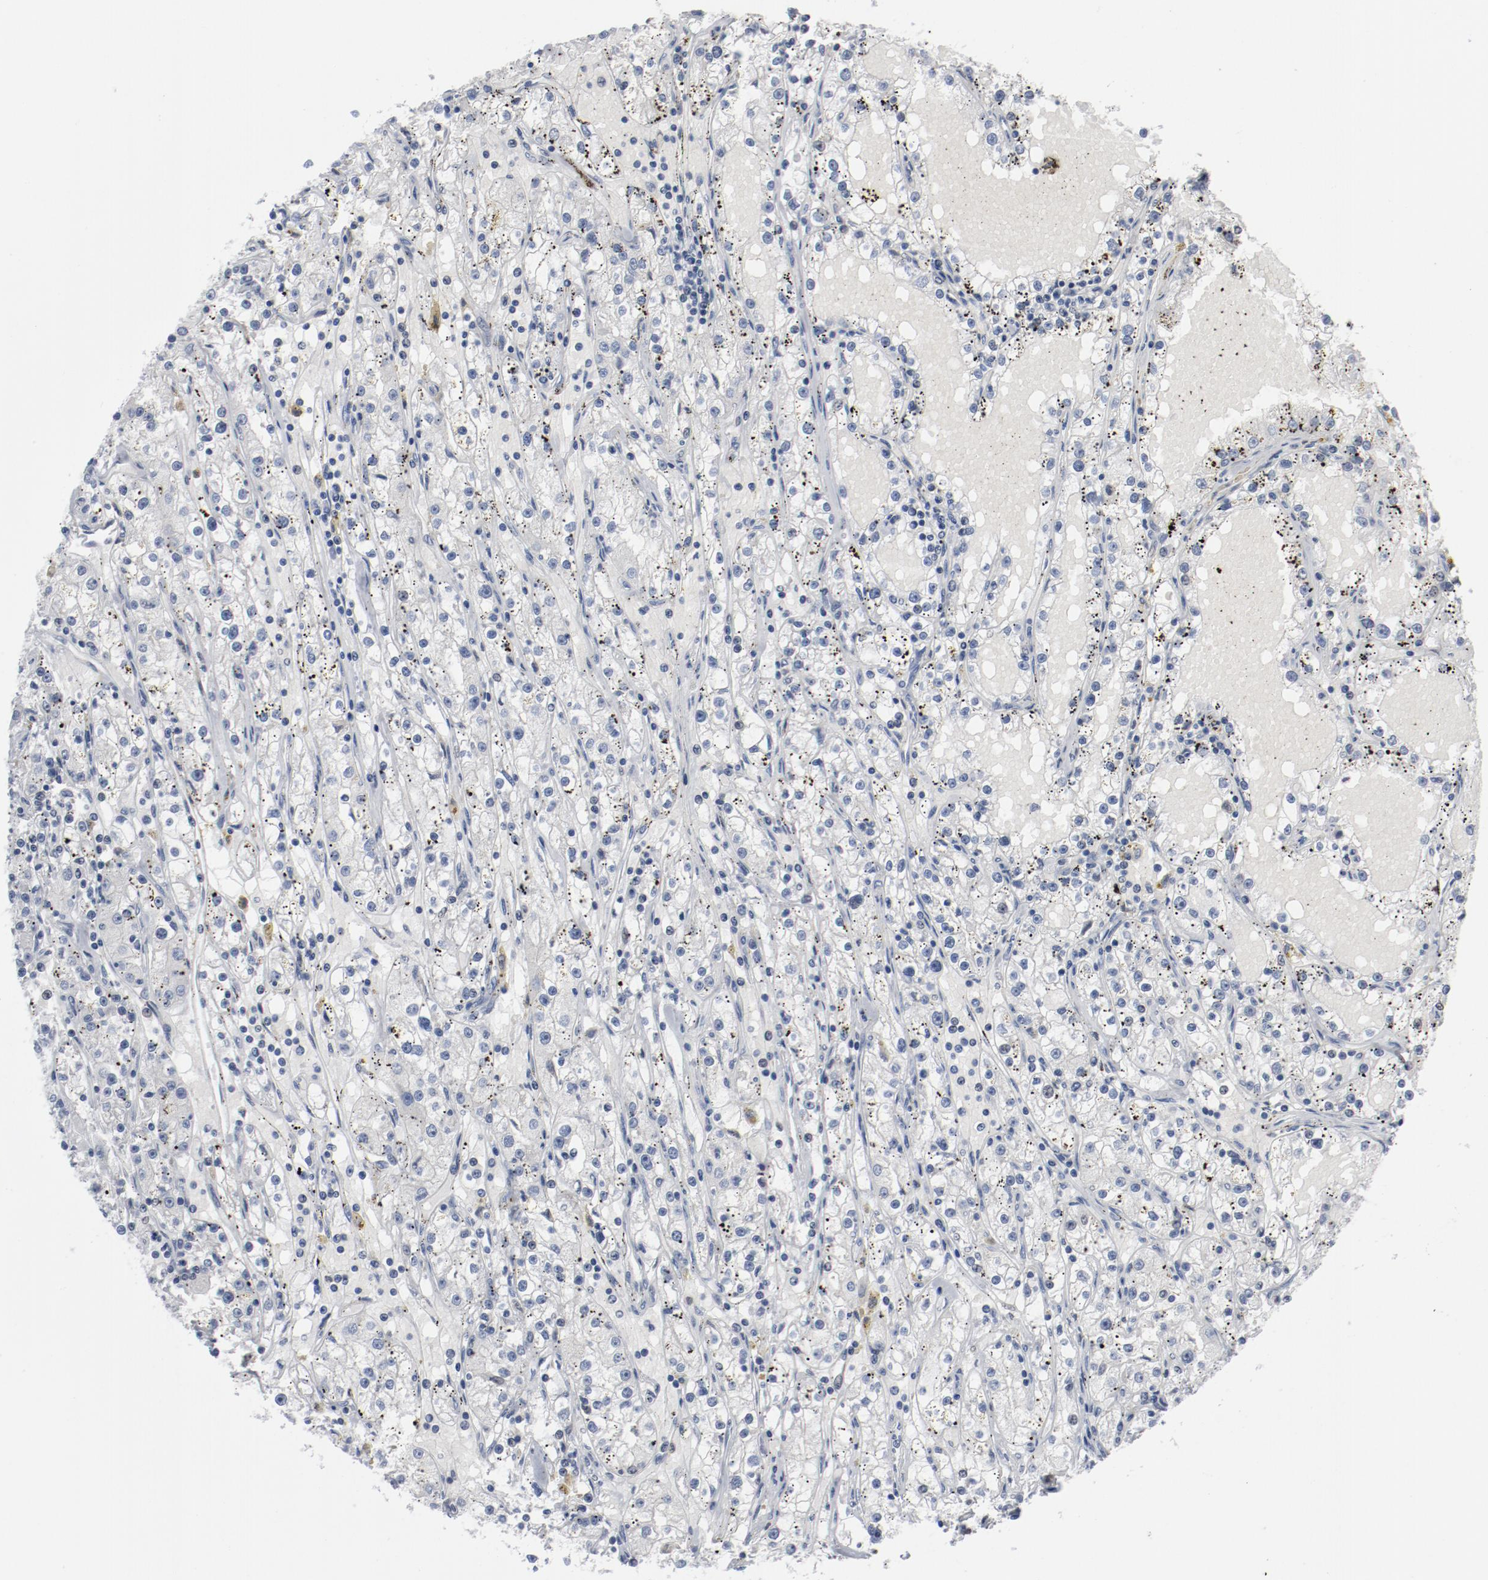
{"staining": {"intensity": "negative", "quantity": "none", "location": "none"}, "tissue": "renal cancer", "cell_type": "Tumor cells", "image_type": "cancer", "snomed": [{"axis": "morphology", "description": "Adenocarcinoma, NOS"}, {"axis": "topography", "description": "Kidney"}], "caption": "Adenocarcinoma (renal) was stained to show a protein in brown. There is no significant staining in tumor cells.", "gene": "FOXN2", "patient": {"sex": "male", "age": 56}}